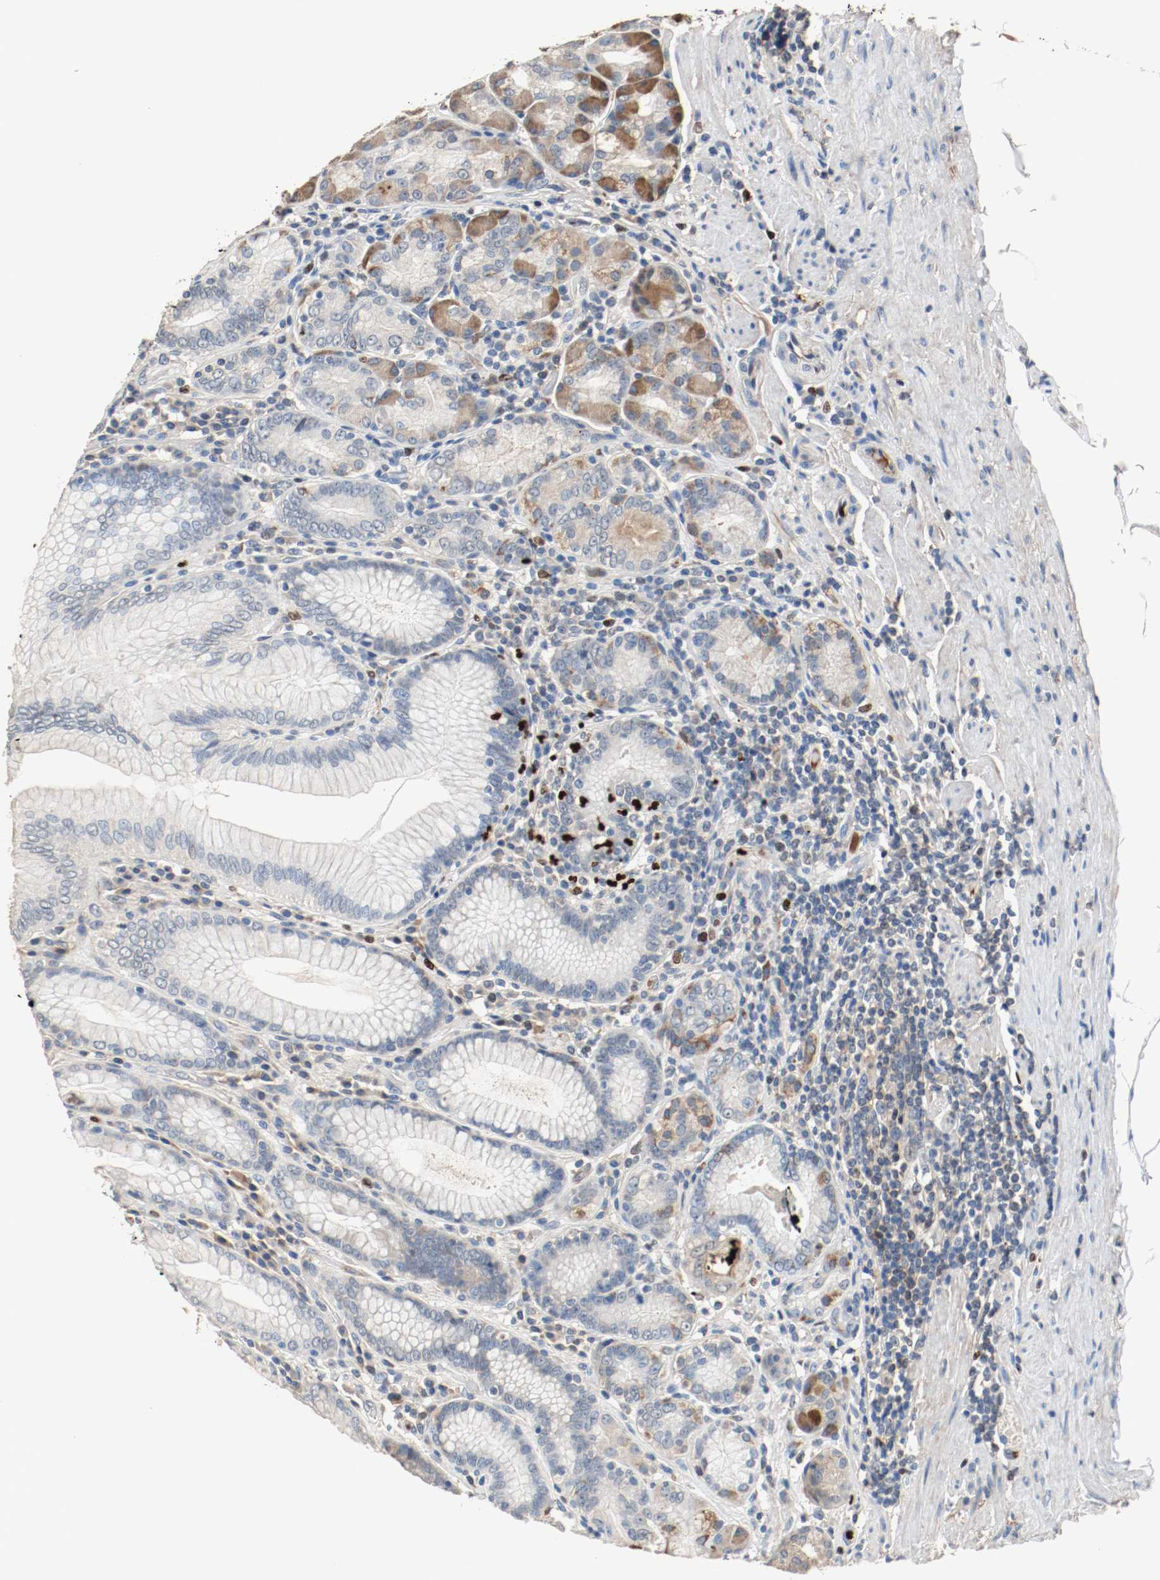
{"staining": {"intensity": "moderate", "quantity": "<25%", "location": "cytoplasmic/membranous"}, "tissue": "stomach", "cell_type": "Glandular cells", "image_type": "normal", "snomed": [{"axis": "morphology", "description": "Normal tissue, NOS"}, {"axis": "topography", "description": "Stomach, lower"}], "caption": "Immunohistochemistry (IHC) of benign stomach demonstrates low levels of moderate cytoplasmic/membranous staining in approximately <25% of glandular cells.", "gene": "BLK", "patient": {"sex": "female", "age": 76}}